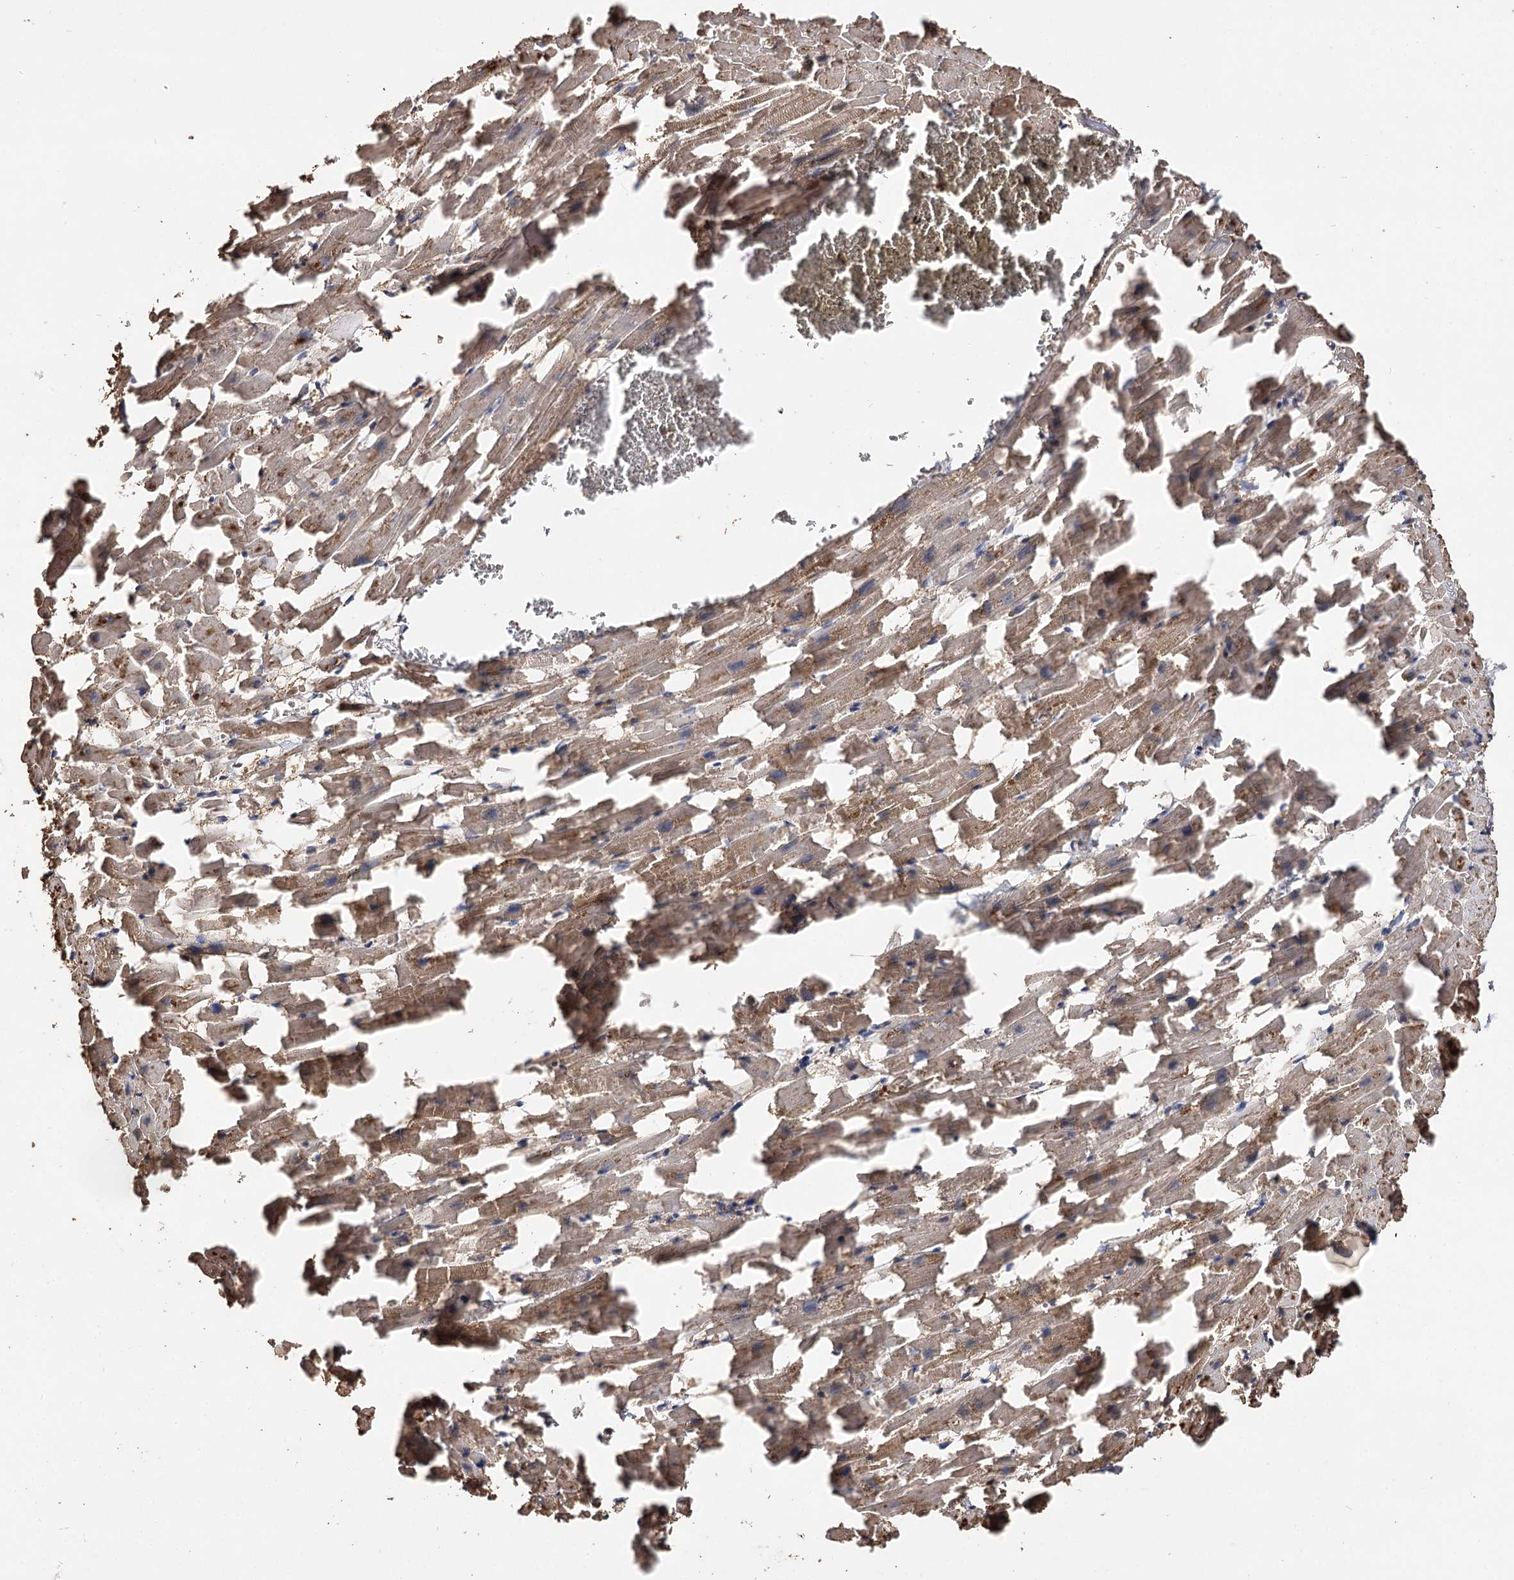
{"staining": {"intensity": "moderate", "quantity": ">75%", "location": "cytoplasmic/membranous"}, "tissue": "heart muscle", "cell_type": "Cardiomyocytes", "image_type": "normal", "snomed": [{"axis": "morphology", "description": "Normal tissue, NOS"}, {"axis": "topography", "description": "Heart"}], "caption": "Human heart muscle stained with a brown dye demonstrates moderate cytoplasmic/membranous positive expression in approximately >75% of cardiomyocytes.", "gene": "ARL13A", "patient": {"sex": "female", "age": 64}}